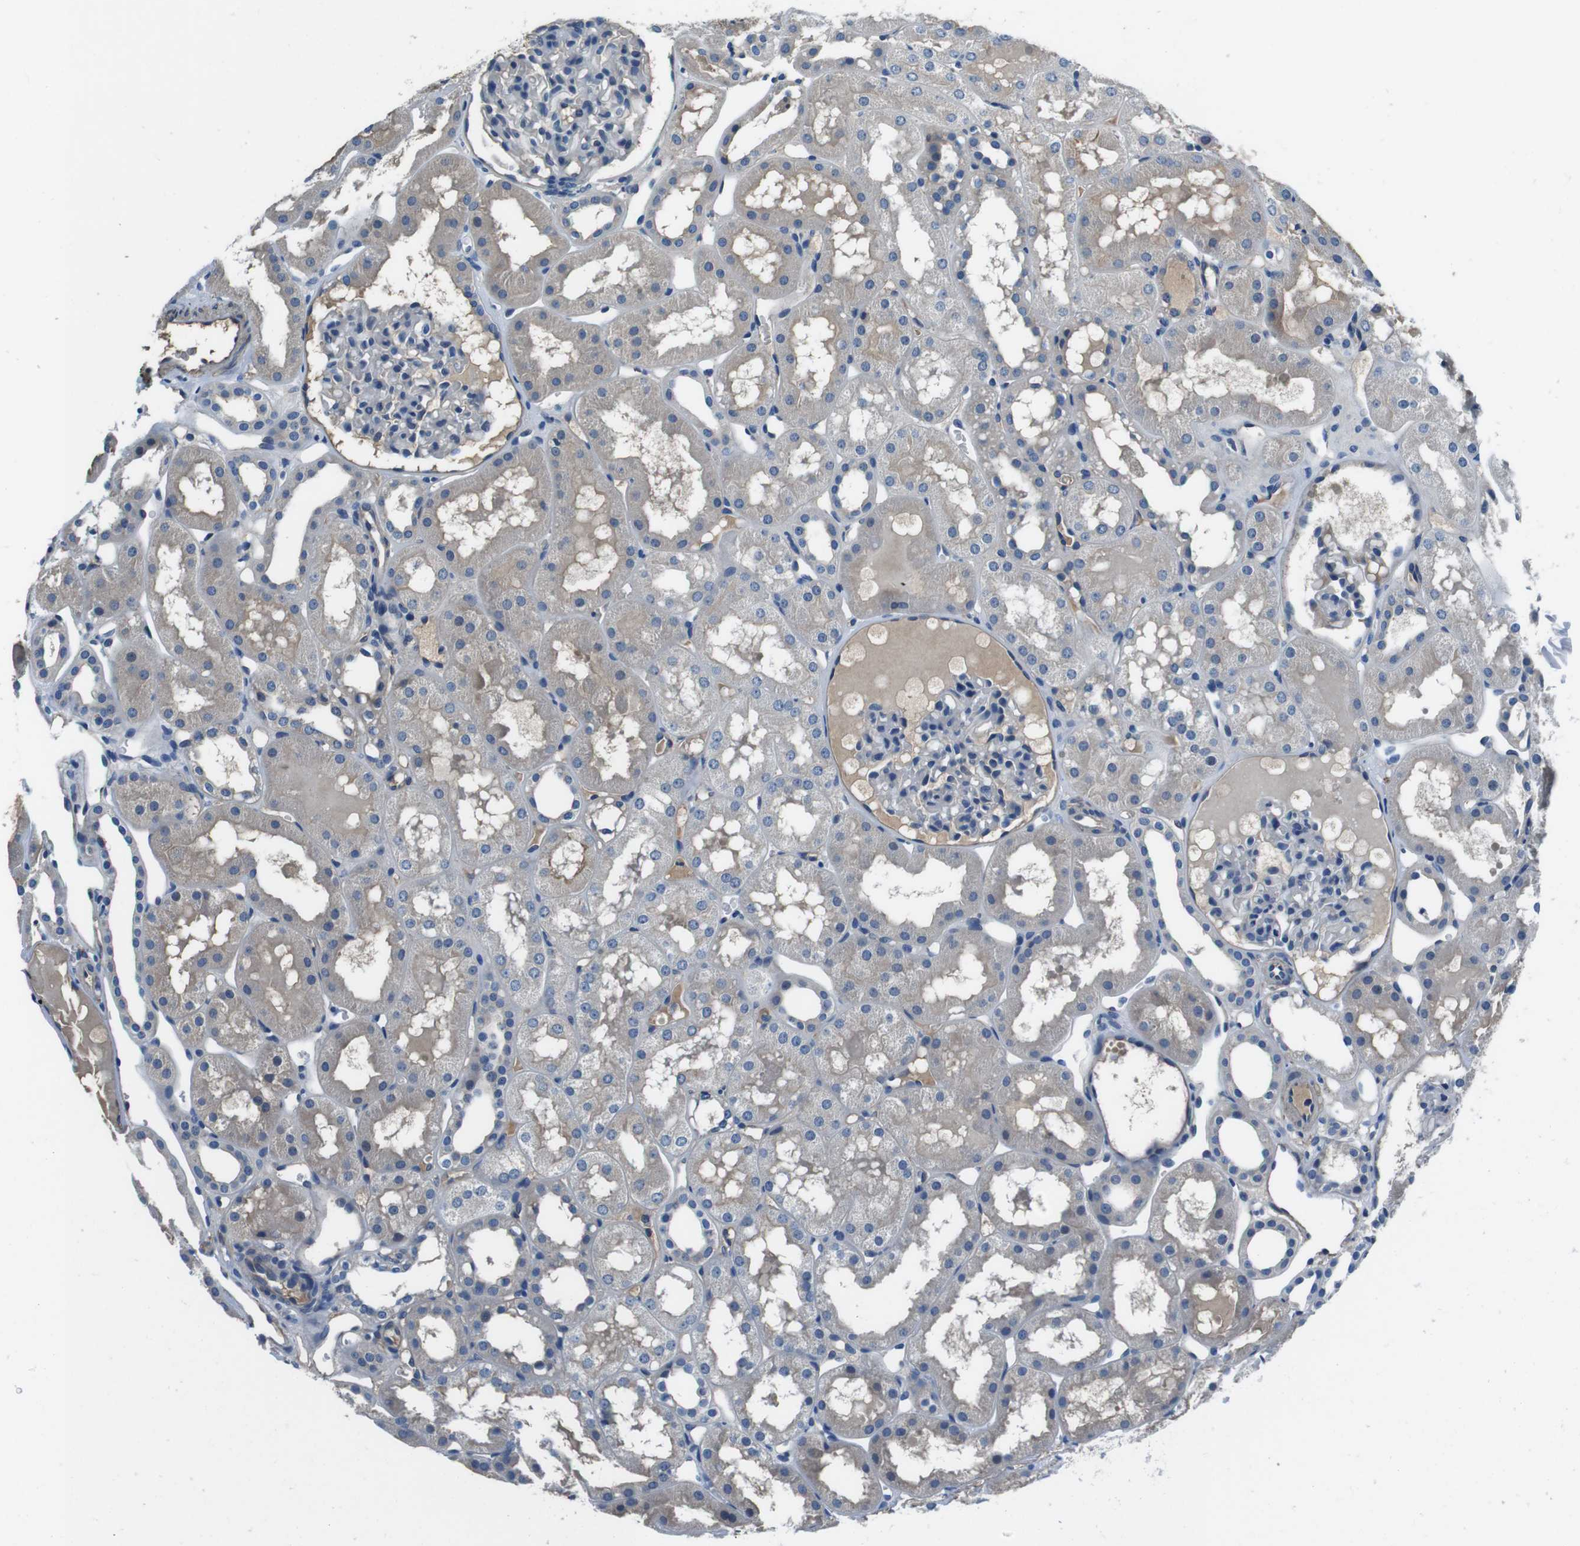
{"staining": {"intensity": "negative", "quantity": "none", "location": "none"}, "tissue": "kidney", "cell_type": "Cells in glomeruli", "image_type": "normal", "snomed": [{"axis": "morphology", "description": "Normal tissue, NOS"}, {"axis": "topography", "description": "Kidney"}, {"axis": "topography", "description": "Urinary bladder"}], "caption": "Normal kidney was stained to show a protein in brown. There is no significant positivity in cells in glomeruli.", "gene": "CASQ1", "patient": {"sex": "male", "age": 16}}